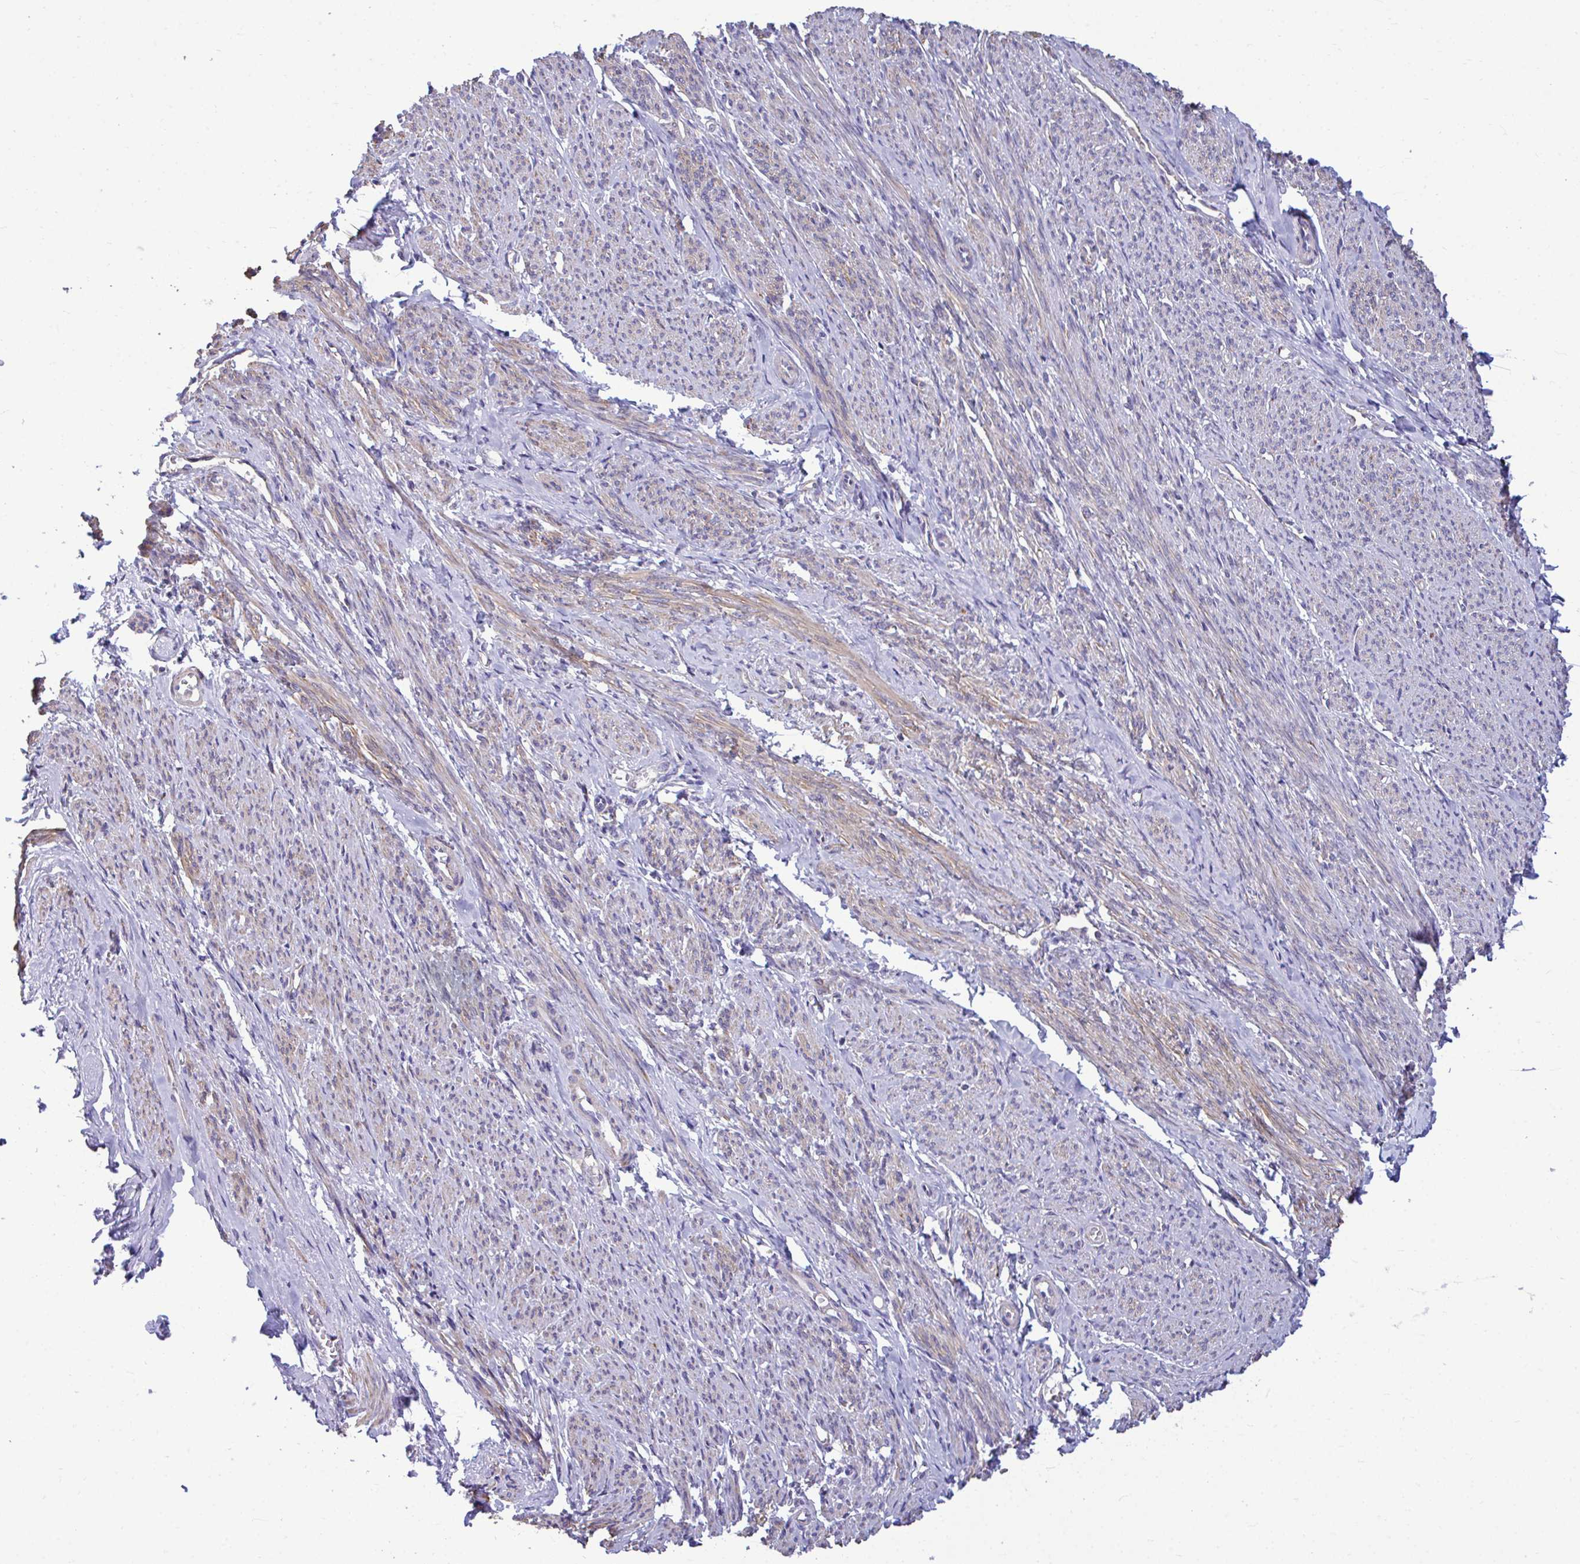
{"staining": {"intensity": "moderate", "quantity": "25%-75%", "location": "cytoplasmic/membranous"}, "tissue": "smooth muscle", "cell_type": "Smooth muscle cells", "image_type": "normal", "snomed": [{"axis": "morphology", "description": "Normal tissue, NOS"}, {"axis": "topography", "description": "Smooth muscle"}], "caption": "The immunohistochemical stain labels moderate cytoplasmic/membranous staining in smooth muscle cells of unremarkable smooth muscle.", "gene": "ENSG00000269547", "patient": {"sex": "female", "age": 65}}